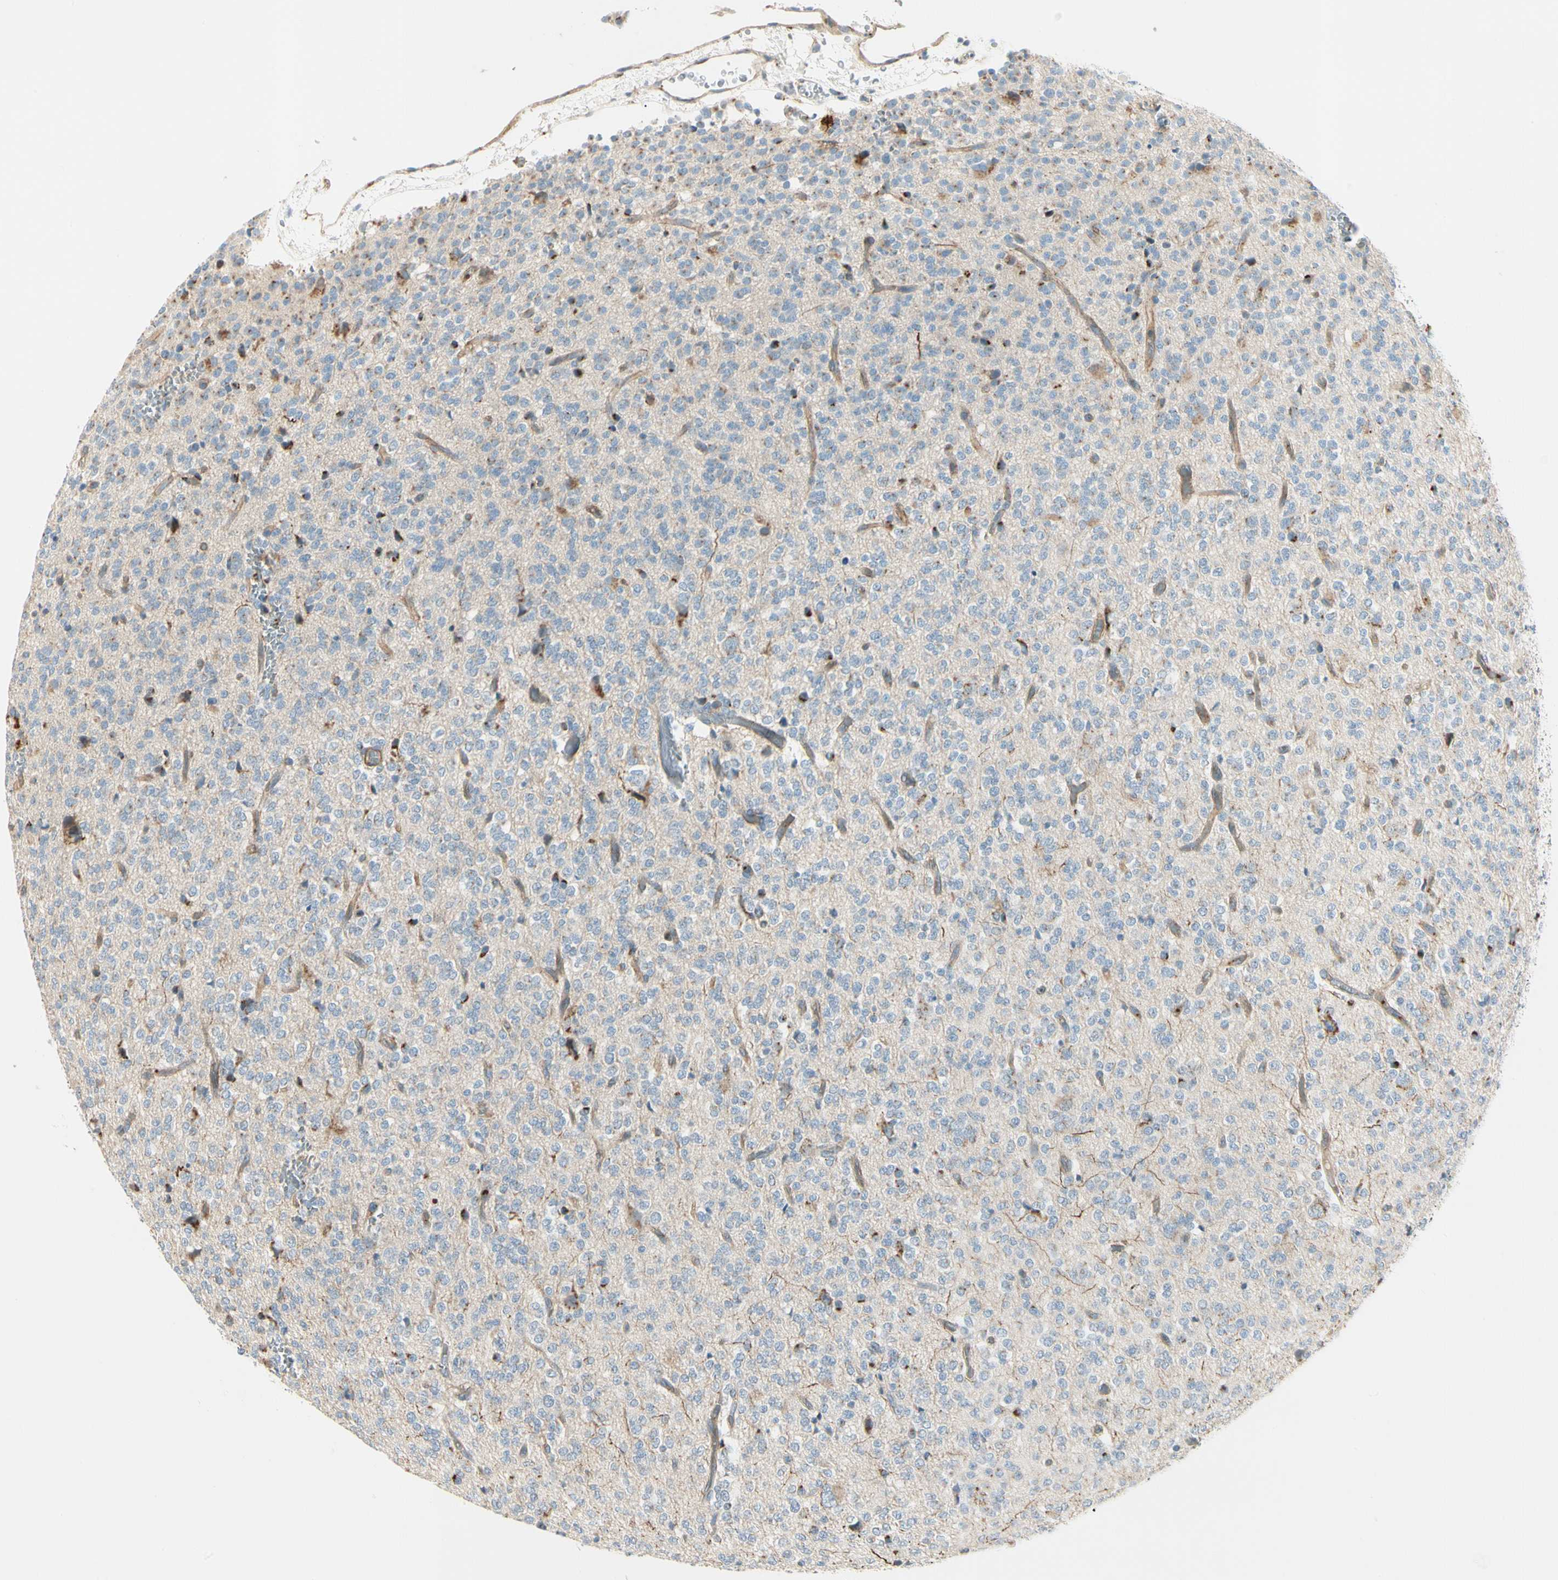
{"staining": {"intensity": "negative", "quantity": "none", "location": "none"}, "tissue": "glioma", "cell_type": "Tumor cells", "image_type": "cancer", "snomed": [{"axis": "morphology", "description": "Glioma, malignant, Low grade"}, {"axis": "topography", "description": "Brain"}], "caption": "A histopathology image of glioma stained for a protein reveals no brown staining in tumor cells. (Stains: DAB IHC with hematoxylin counter stain, Microscopy: brightfield microscopy at high magnification).", "gene": "ABCA3", "patient": {"sex": "male", "age": 38}}